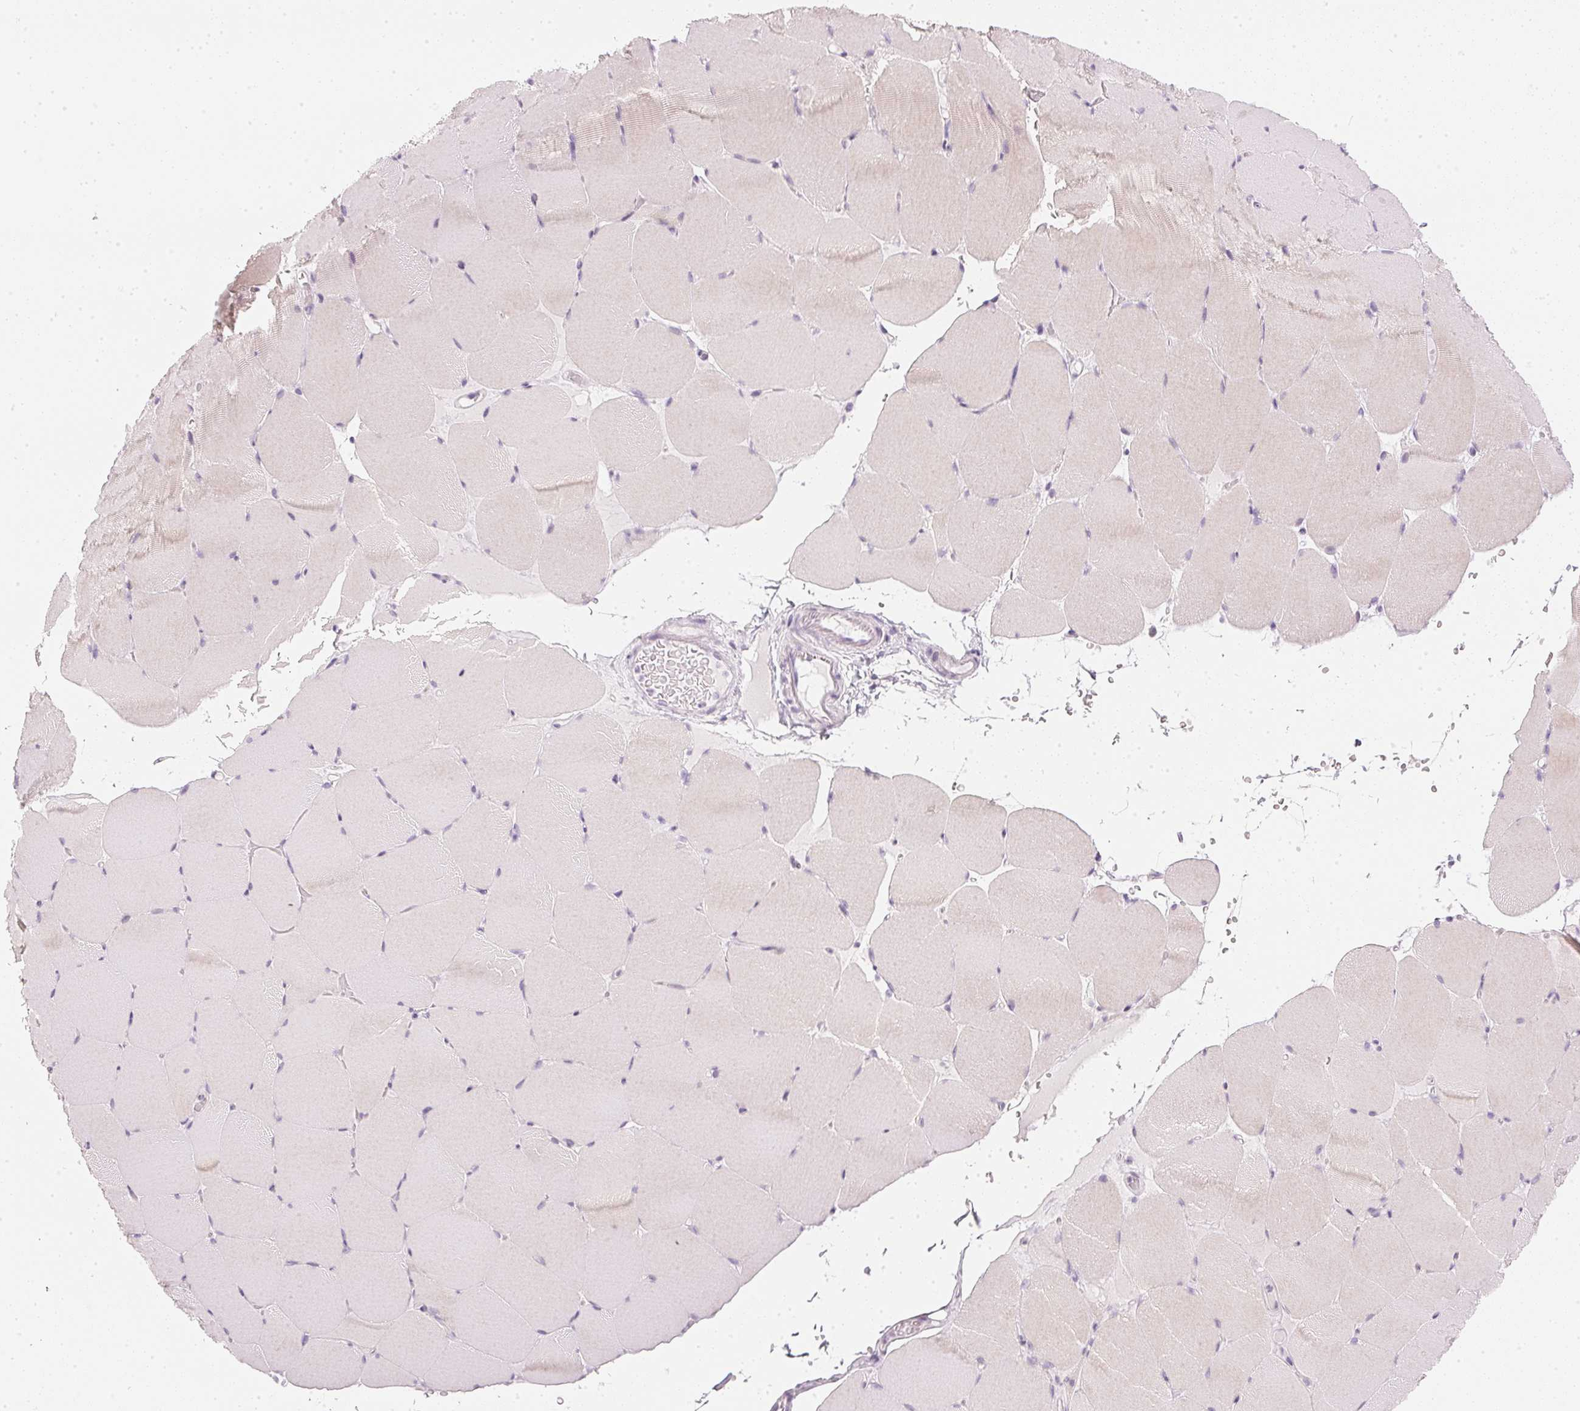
{"staining": {"intensity": "negative", "quantity": "none", "location": "none"}, "tissue": "skeletal muscle", "cell_type": "Myocytes", "image_type": "normal", "snomed": [{"axis": "morphology", "description": "Normal tissue, NOS"}, {"axis": "topography", "description": "Skeletal muscle"}], "caption": "An immunohistochemistry histopathology image of normal skeletal muscle is shown. There is no staining in myocytes of skeletal muscle. (Stains: DAB IHC with hematoxylin counter stain, Microscopy: brightfield microscopy at high magnification).", "gene": "CHST4", "patient": {"sex": "female", "age": 37}}